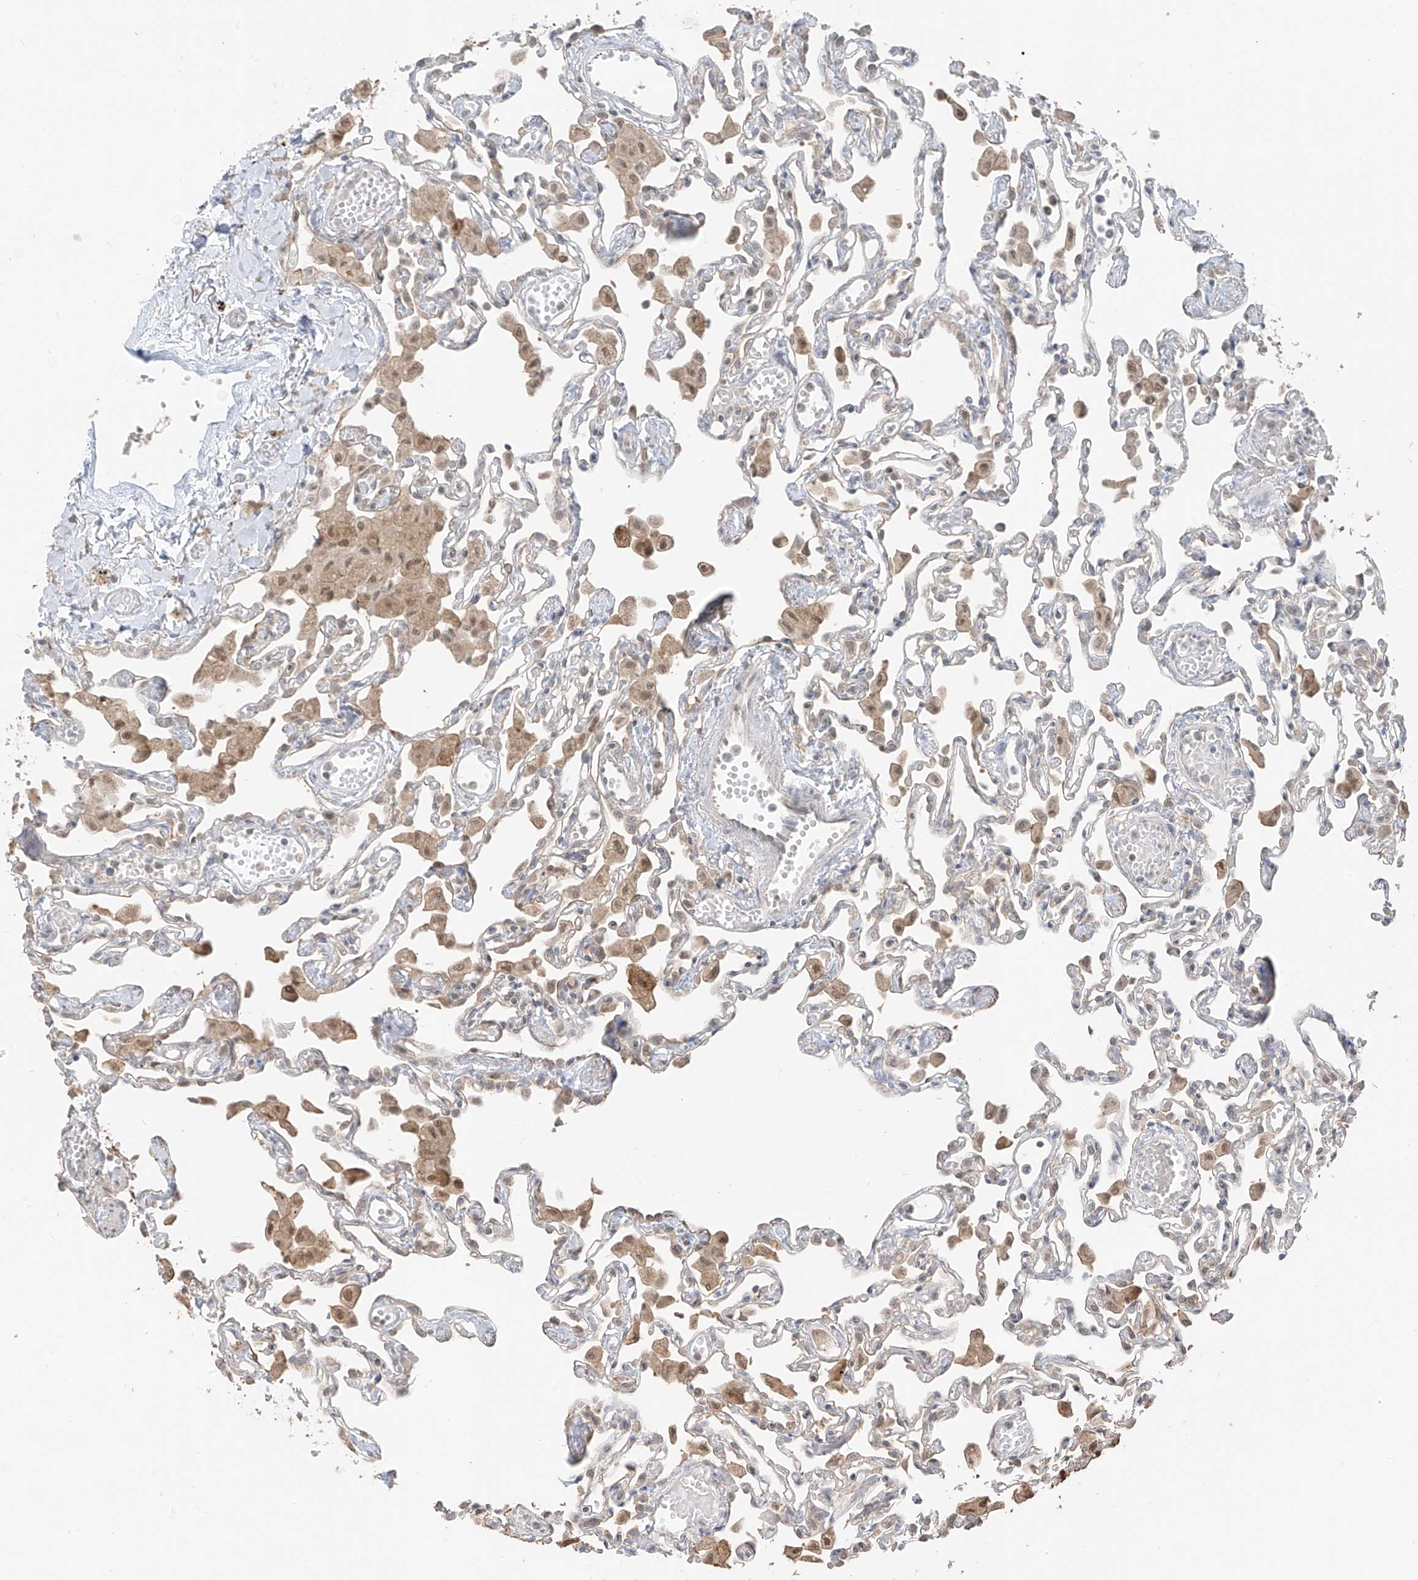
{"staining": {"intensity": "weak", "quantity": "<25%", "location": "cytoplasmic/membranous"}, "tissue": "lung", "cell_type": "Alveolar cells", "image_type": "normal", "snomed": [{"axis": "morphology", "description": "Normal tissue, NOS"}, {"axis": "topography", "description": "Bronchus"}, {"axis": "topography", "description": "Lung"}], "caption": "Immunohistochemical staining of normal human lung shows no significant positivity in alveolar cells.", "gene": "COLGALT2", "patient": {"sex": "female", "age": 49}}